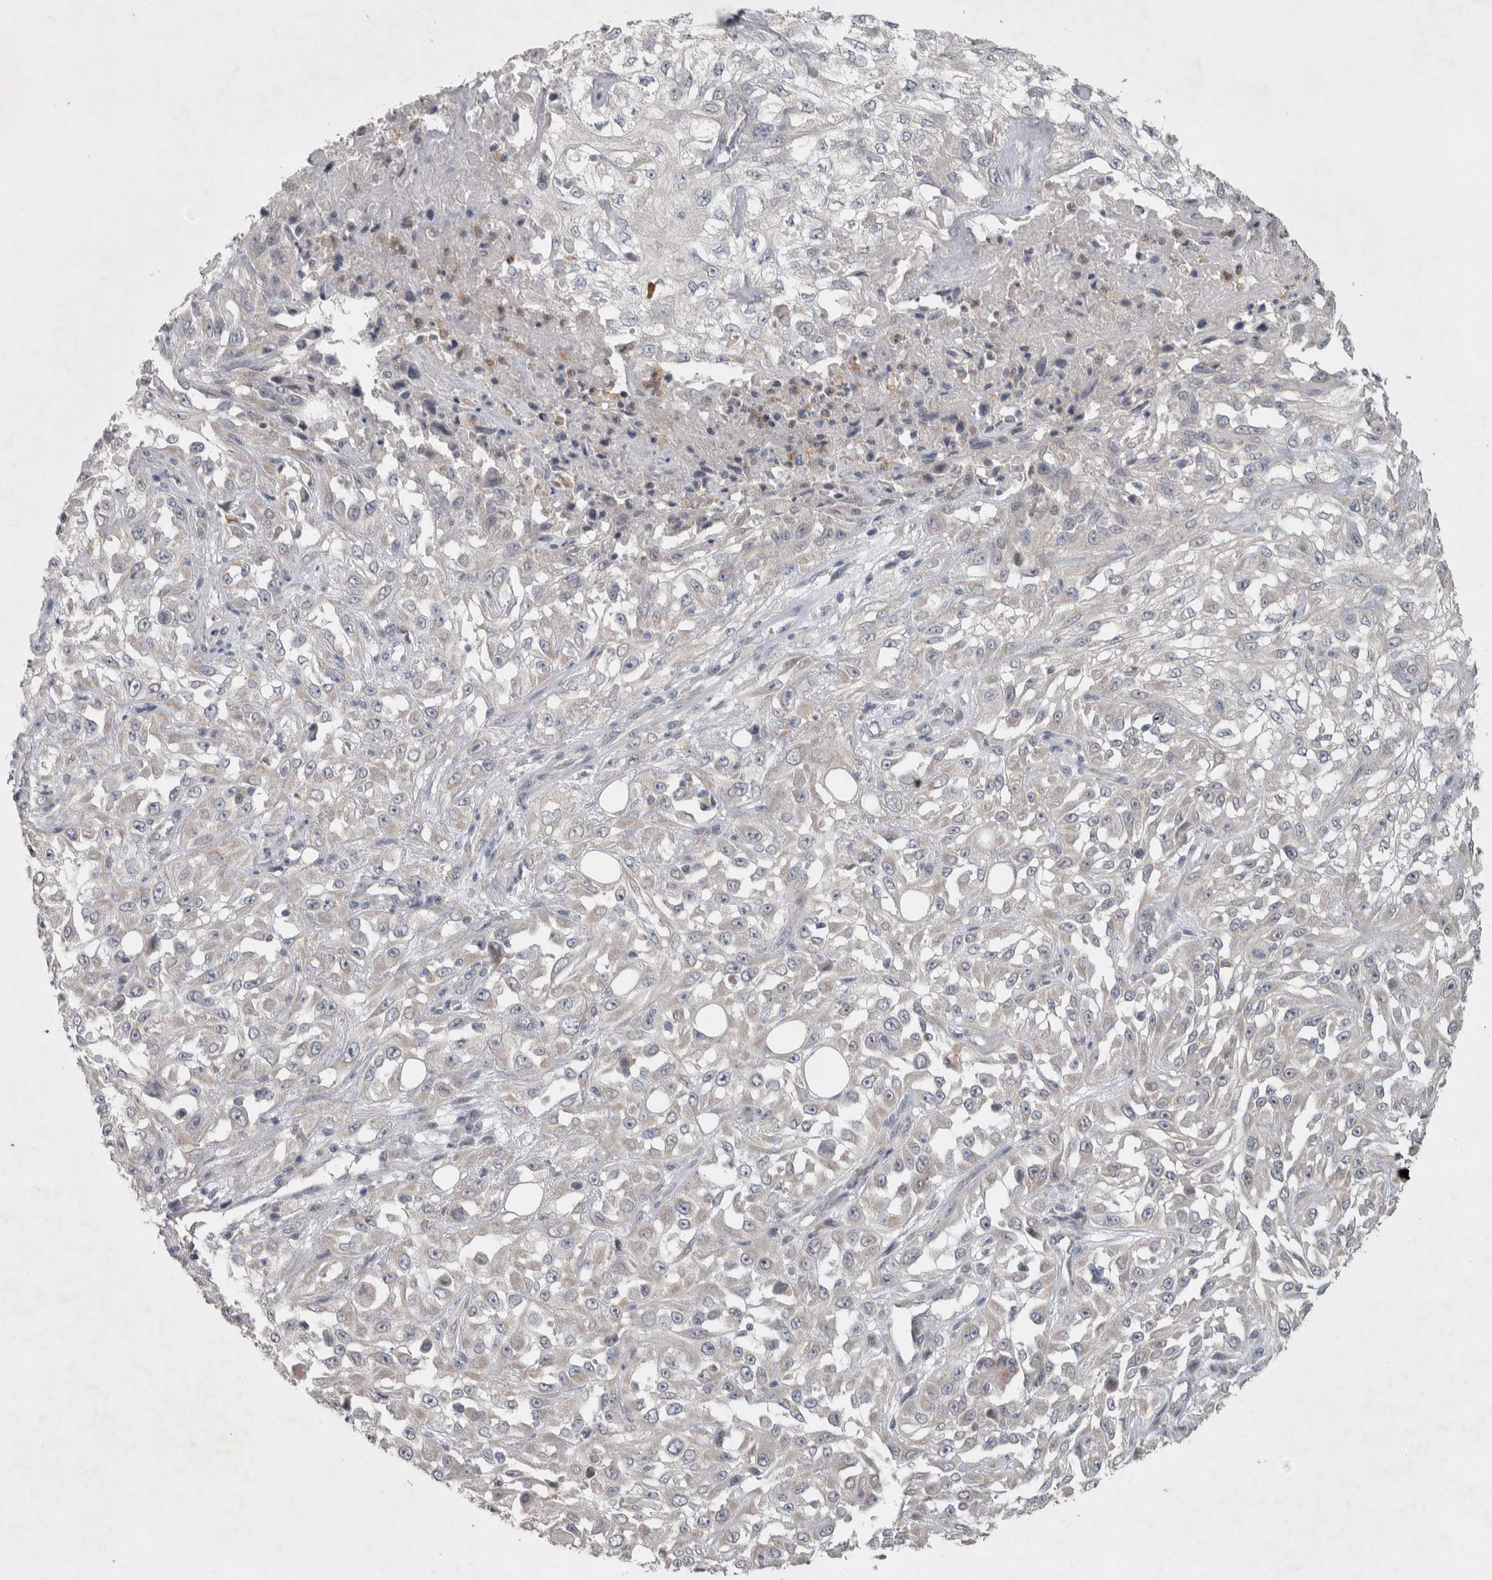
{"staining": {"intensity": "negative", "quantity": "none", "location": "none"}, "tissue": "skin cancer", "cell_type": "Tumor cells", "image_type": "cancer", "snomed": [{"axis": "morphology", "description": "Squamous cell carcinoma, NOS"}, {"axis": "morphology", "description": "Squamous cell carcinoma, metastatic, NOS"}, {"axis": "topography", "description": "Skin"}, {"axis": "topography", "description": "Lymph node"}], "caption": "High magnification brightfield microscopy of skin squamous cell carcinoma stained with DAB (3,3'-diaminobenzidine) (brown) and counterstained with hematoxylin (blue): tumor cells show no significant expression.", "gene": "SRP68", "patient": {"sex": "male", "age": 75}}